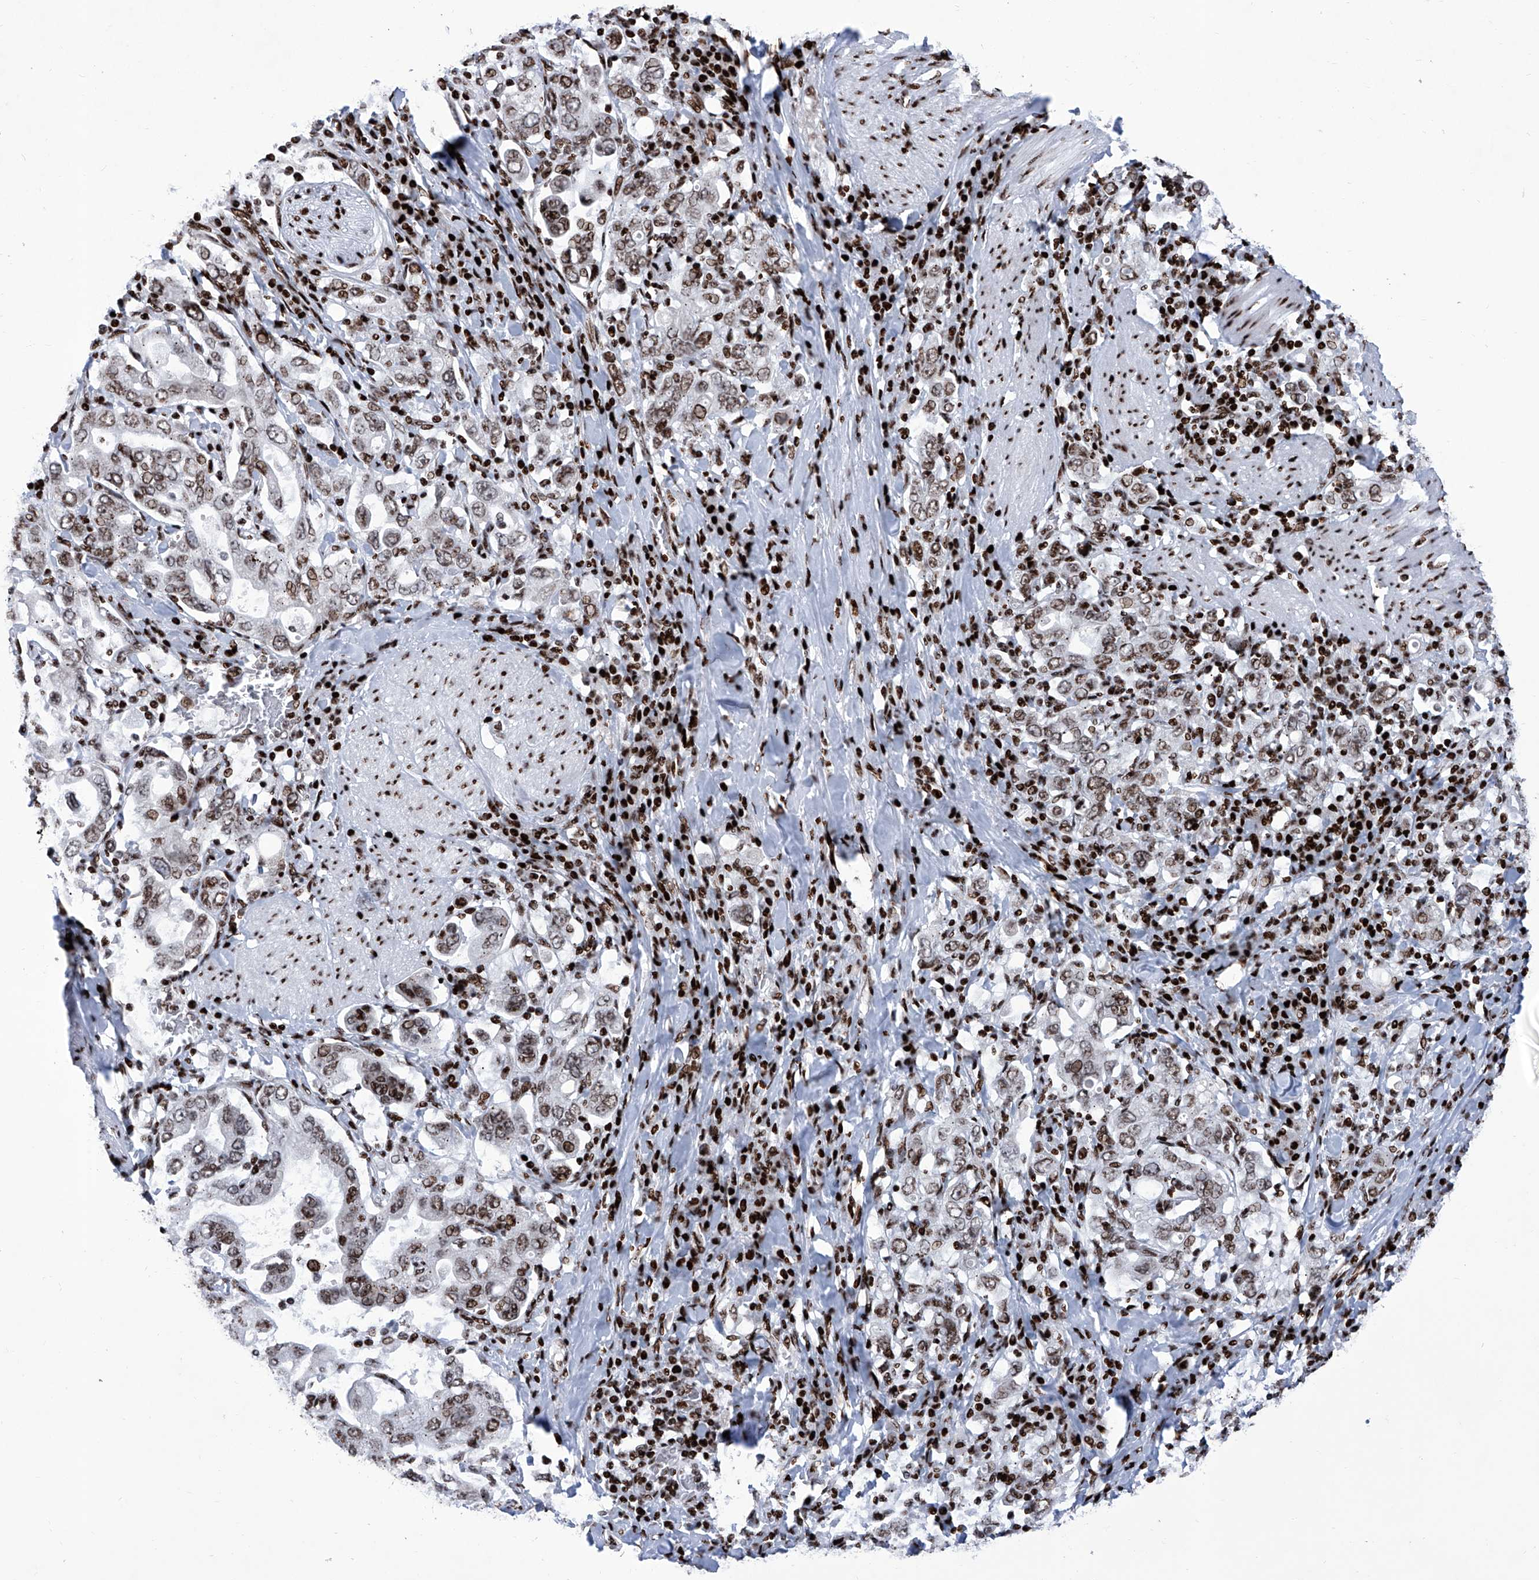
{"staining": {"intensity": "moderate", "quantity": ">75%", "location": "nuclear"}, "tissue": "stomach cancer", "cell_type": "Tumor cells", "image_type": "cancer", "snomed": [{"axis": "morphology", "description": "Adenocarcinoma, NOS"}, {"axis": "topography", "description": "Stomach, upper"}], "caption": "The micrograph demonstrates a brown stain indicating the presence of a protein in the nuclear of tumor cells in stomach cancer.", "gene": "HEY2", "patient": {"sex": "male", "age": 62}}